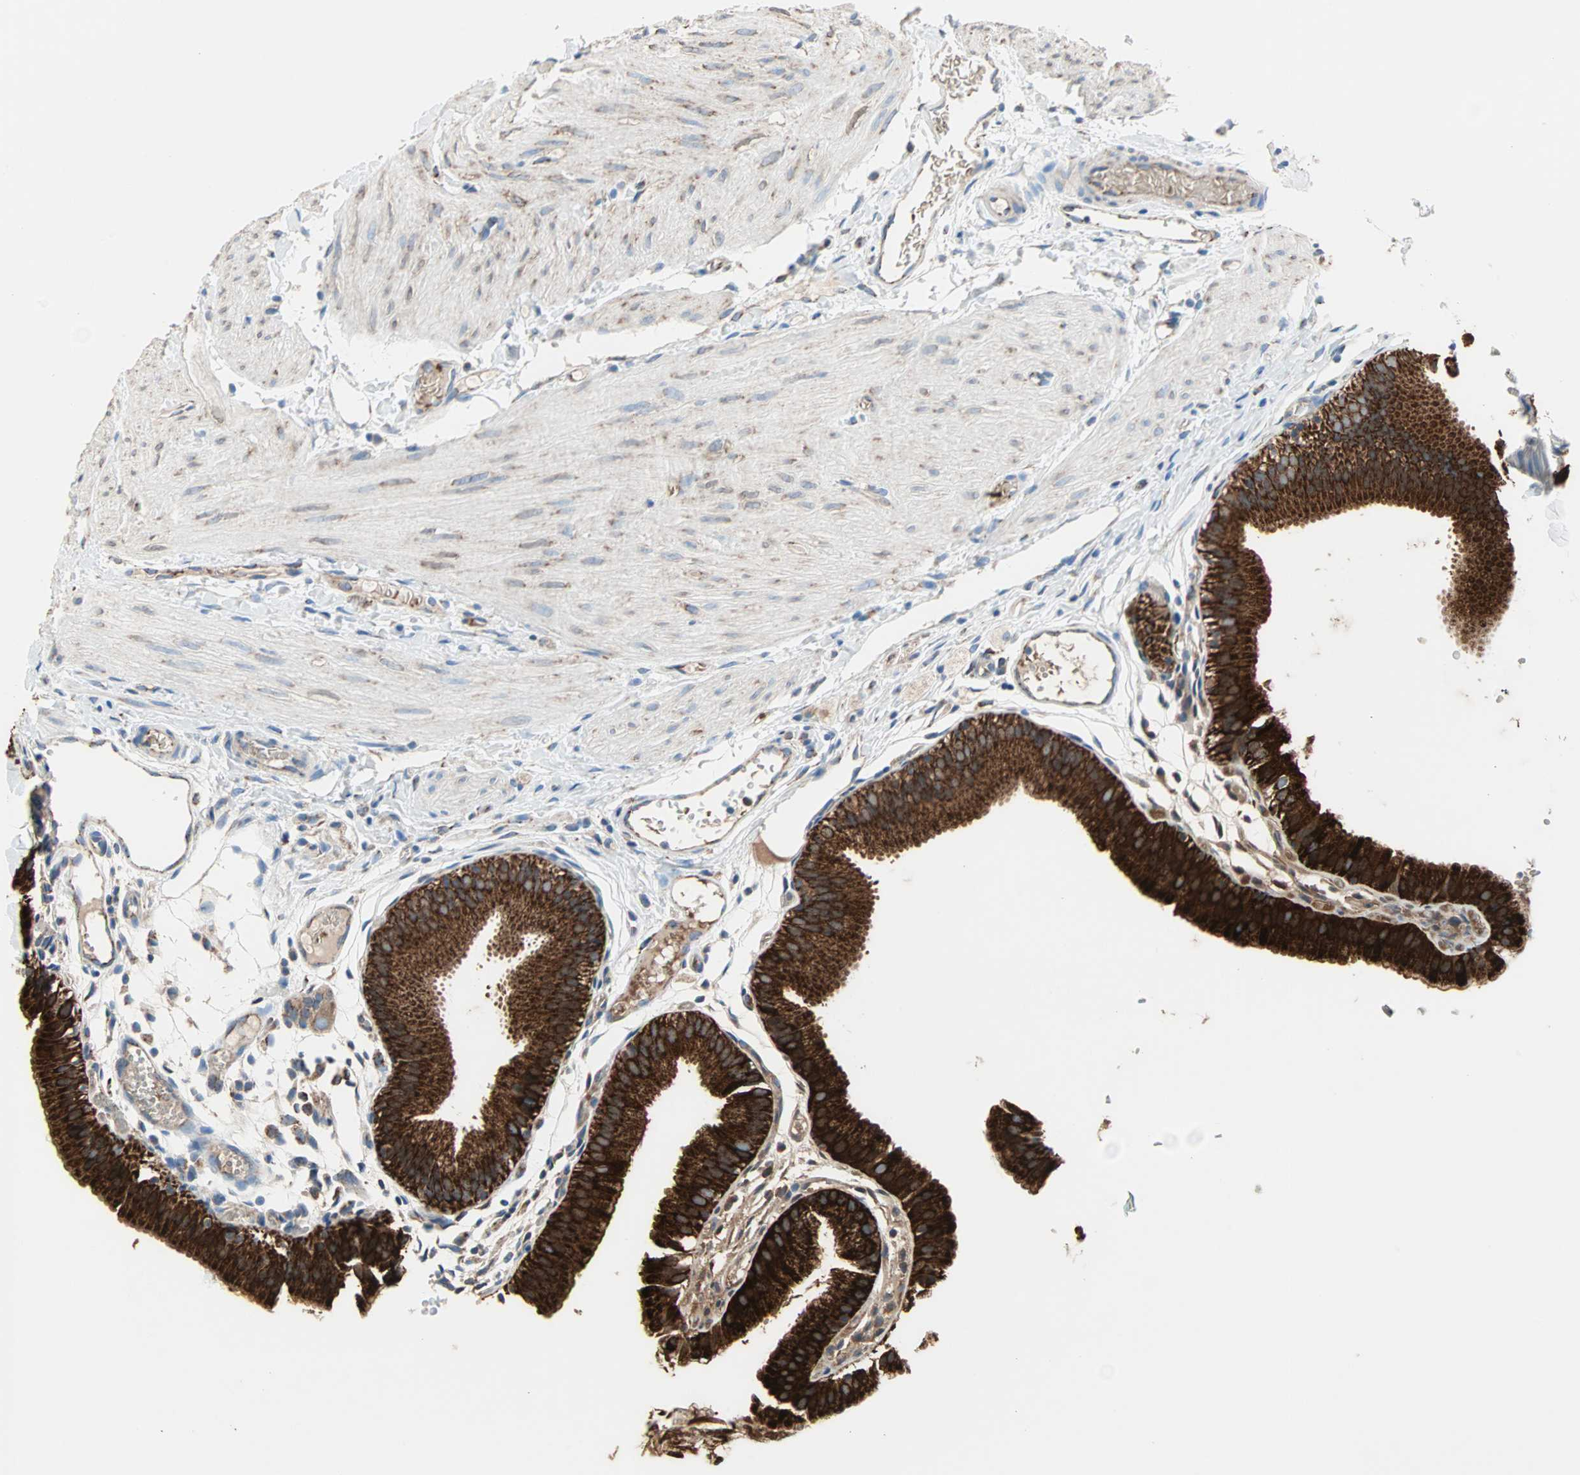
{"staining": {"intensity": "strong", "quantity": ">75%", "location": "cytoplasmic/membranous"}, "tissue": "gallbladder", "cell_type": "Glandular cells", "image_type": "normal", "snomed": [{"axis": "morphology", "description": "Normal tissue, NOS"}, {"axis": "topography", "description": "Gallbladder"}], "caption": "High-power microscopy captured an IHC image of unremarkable gallbladder, revealing strong cytoplasmic/membranous expression in approximately >75% of glandular cells.", "gene": "TST", "patient": {"sex": "female", "age": 26}}